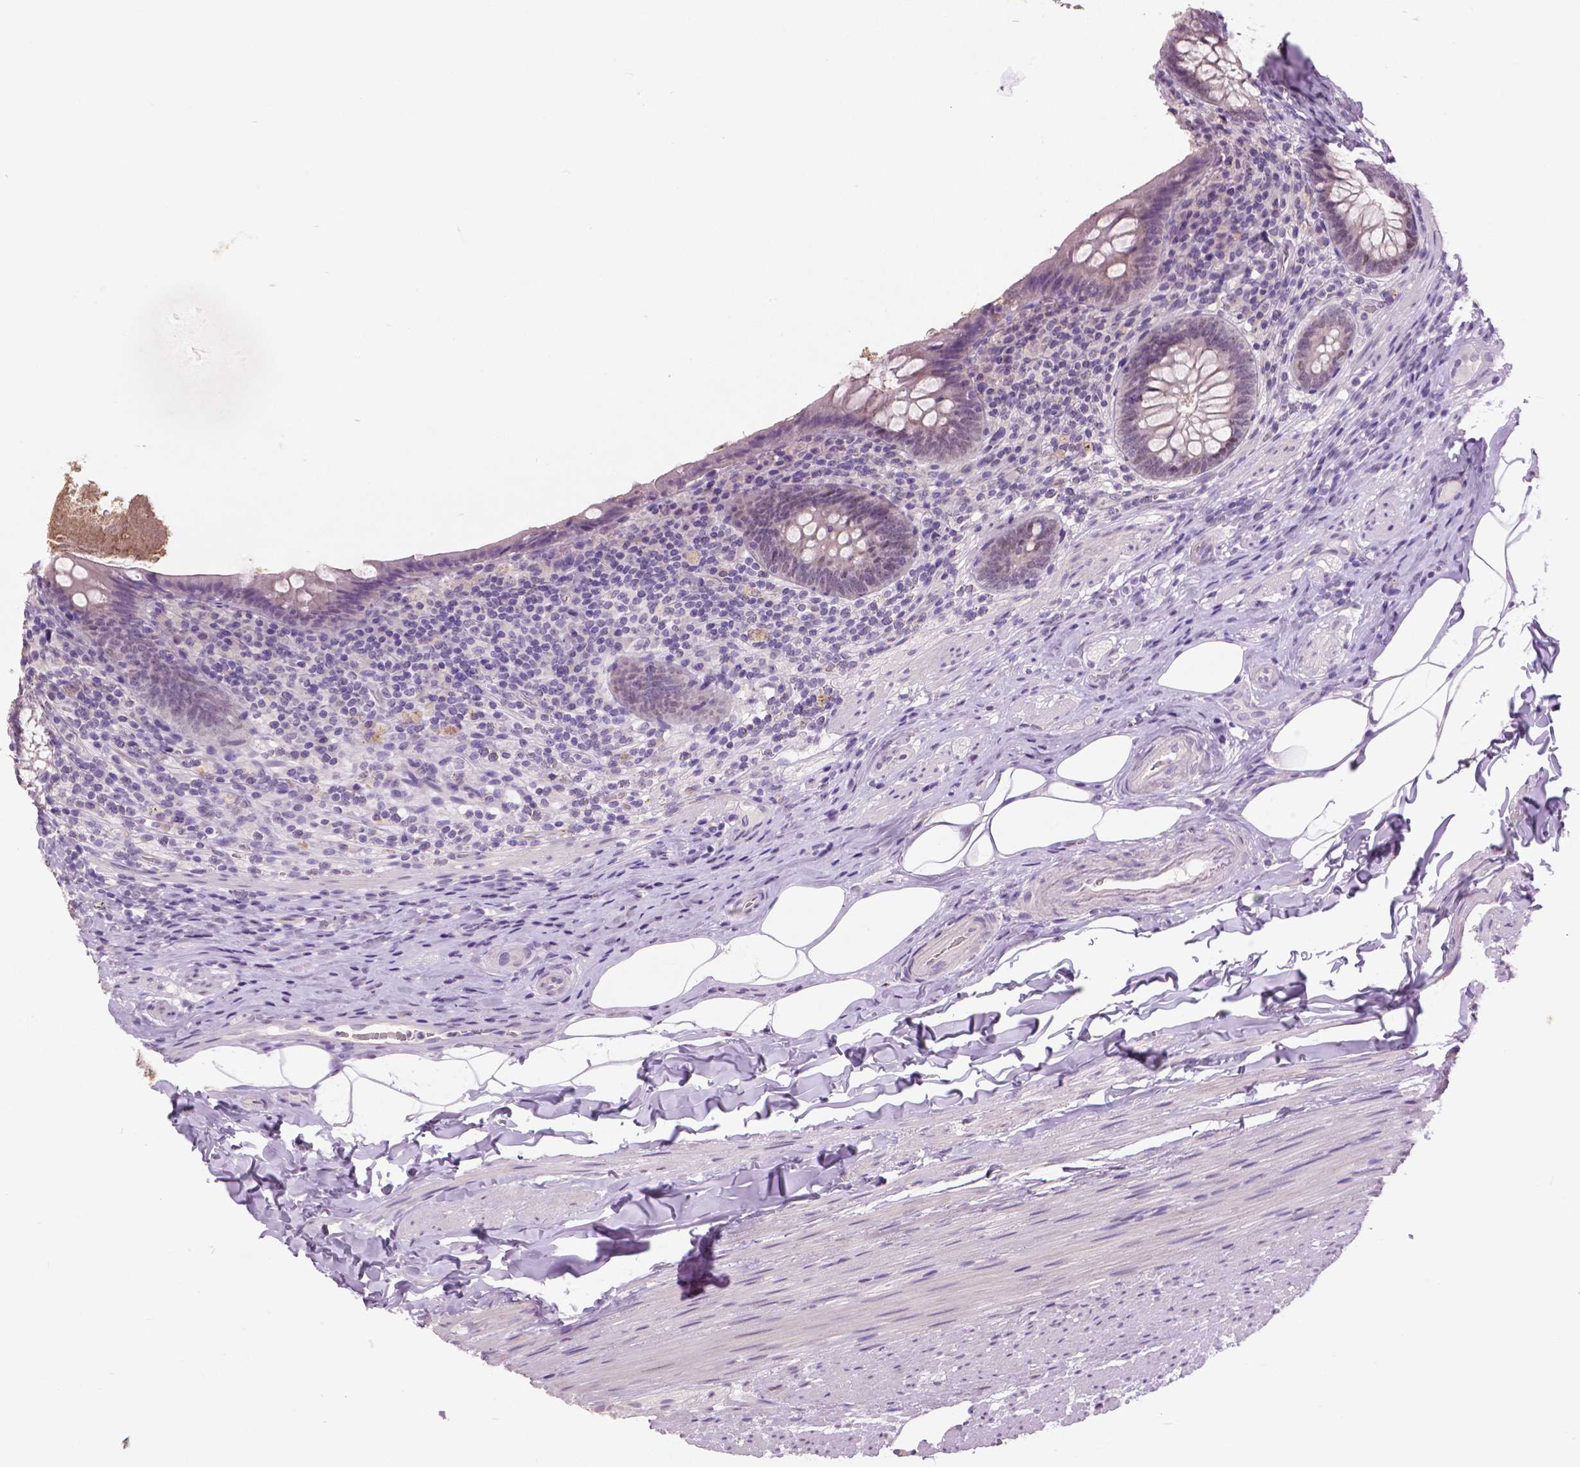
{"staining": {"intensity": "negative", "quantity": "none", "location": "none"}, "tissue": "appendix", "cell_type": "Glandular cells", "image_type": "normal", "snomed": [{"axis": "morphology", "description": "Normal tissue, NOS"}, {"axis": "topography", "description": "Appendix"}], "caption": "Protein analysis of unremarkable appendix displays no significant expression in glandular cells. (DAB (3,3'-diaminobenzidine) IHC with hematoxylin counter stain).", "gene": "FOXA1", "patient": {"sex": "male", "age": 47}}